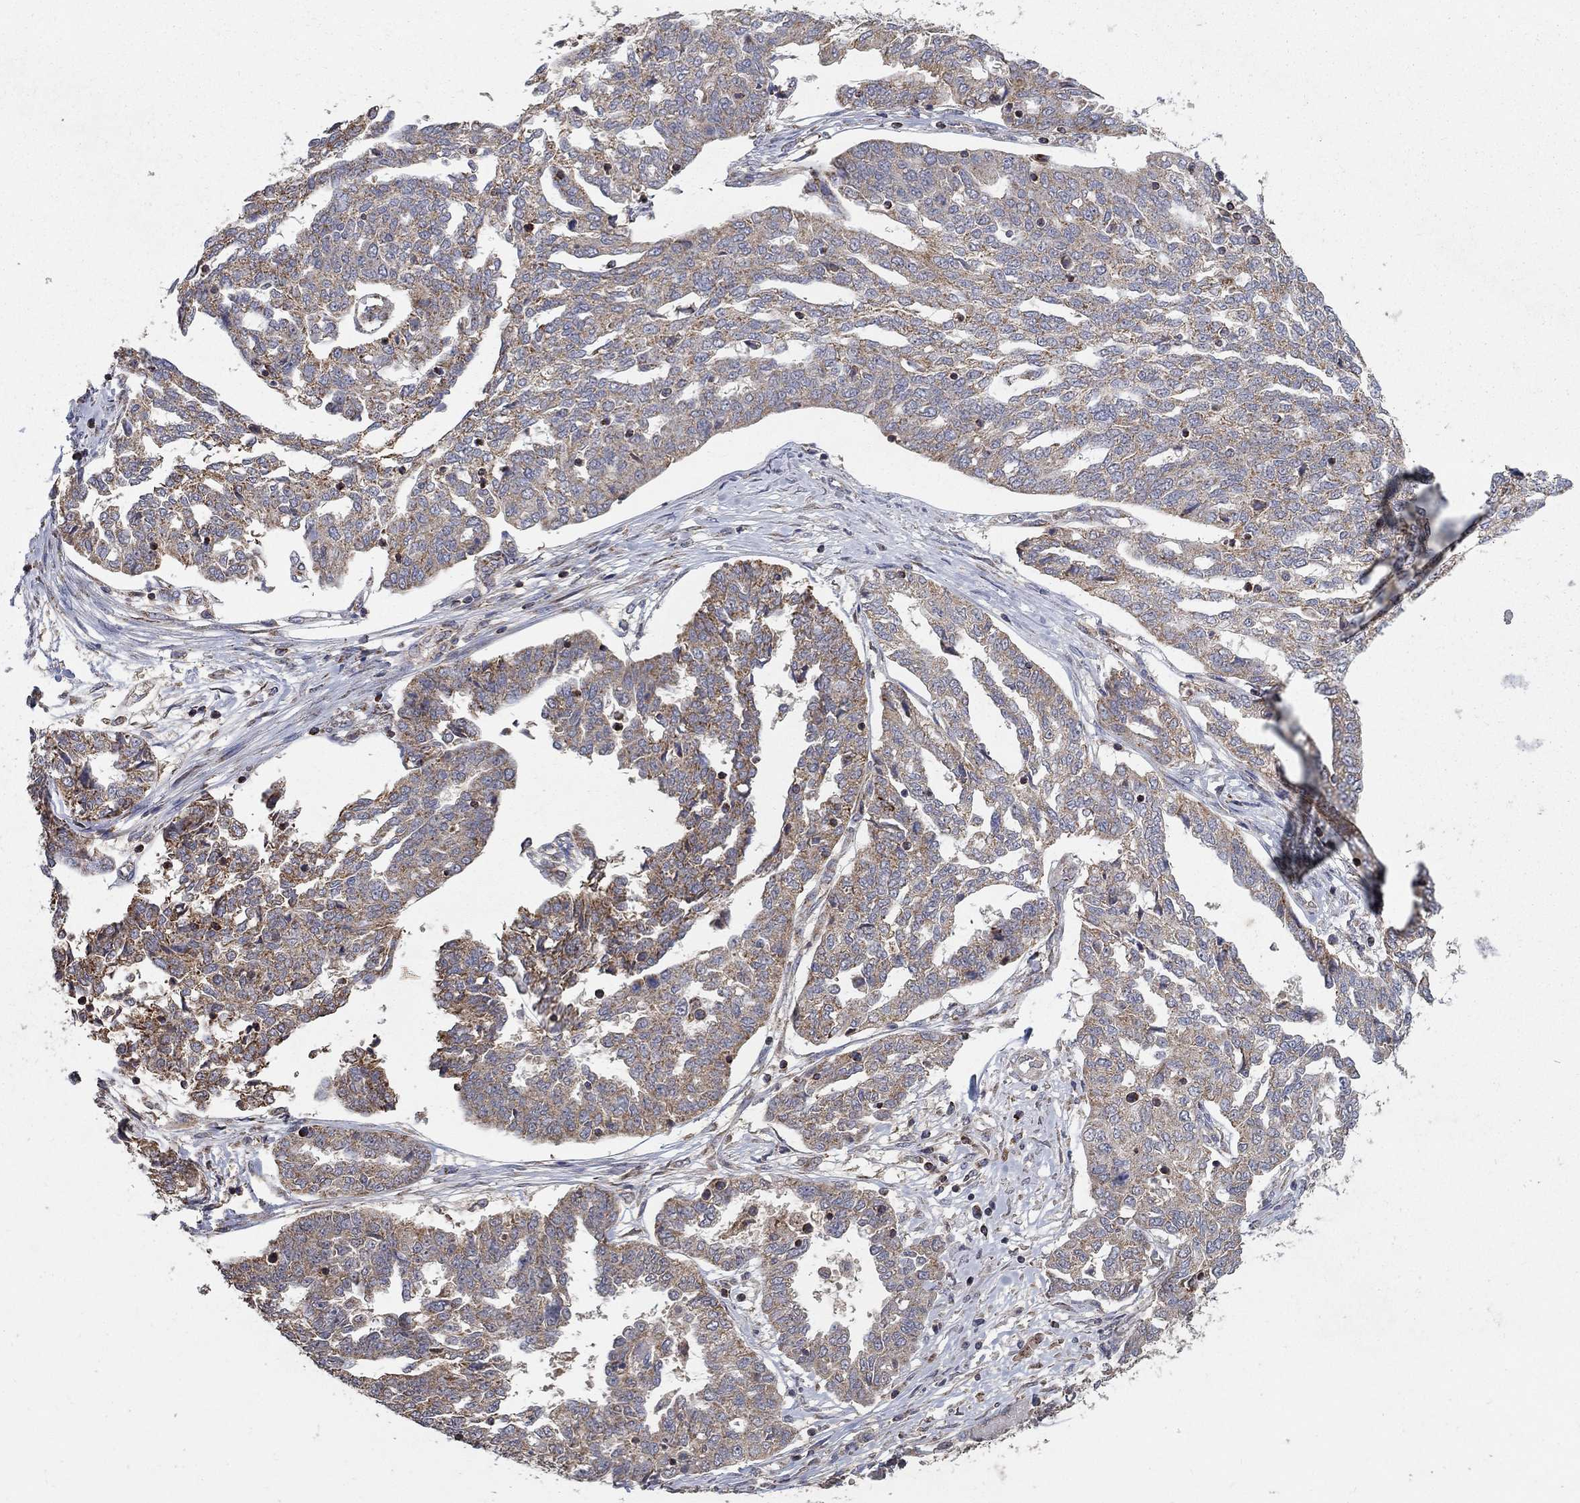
{"staining": {"intensity": "weak", "quantity": ">75%", "location": "cytoplasmic/membranous"}, "tissue": "ovarian cancer", "cell_type": "Tumor cells", "image_type": "cancer", "snomed": [{"axis": "morphology", "description": "Cystadenocarcinoma, serous, NOS"}, {"axis": "topography", "description": "Ovary"}], "caption": "Protein staining of ovarian serous cystadenocarcinoma tissue reveals weak cytoplasmic/membranous staining in about >75% of tumor cells. The staining was performed using DAB, with brown indicating positive protein expression. Nuclei are stained blue with hematoxylin.", "gene": "GPSM1", "patient": {"sex": "female", "age": 67}}